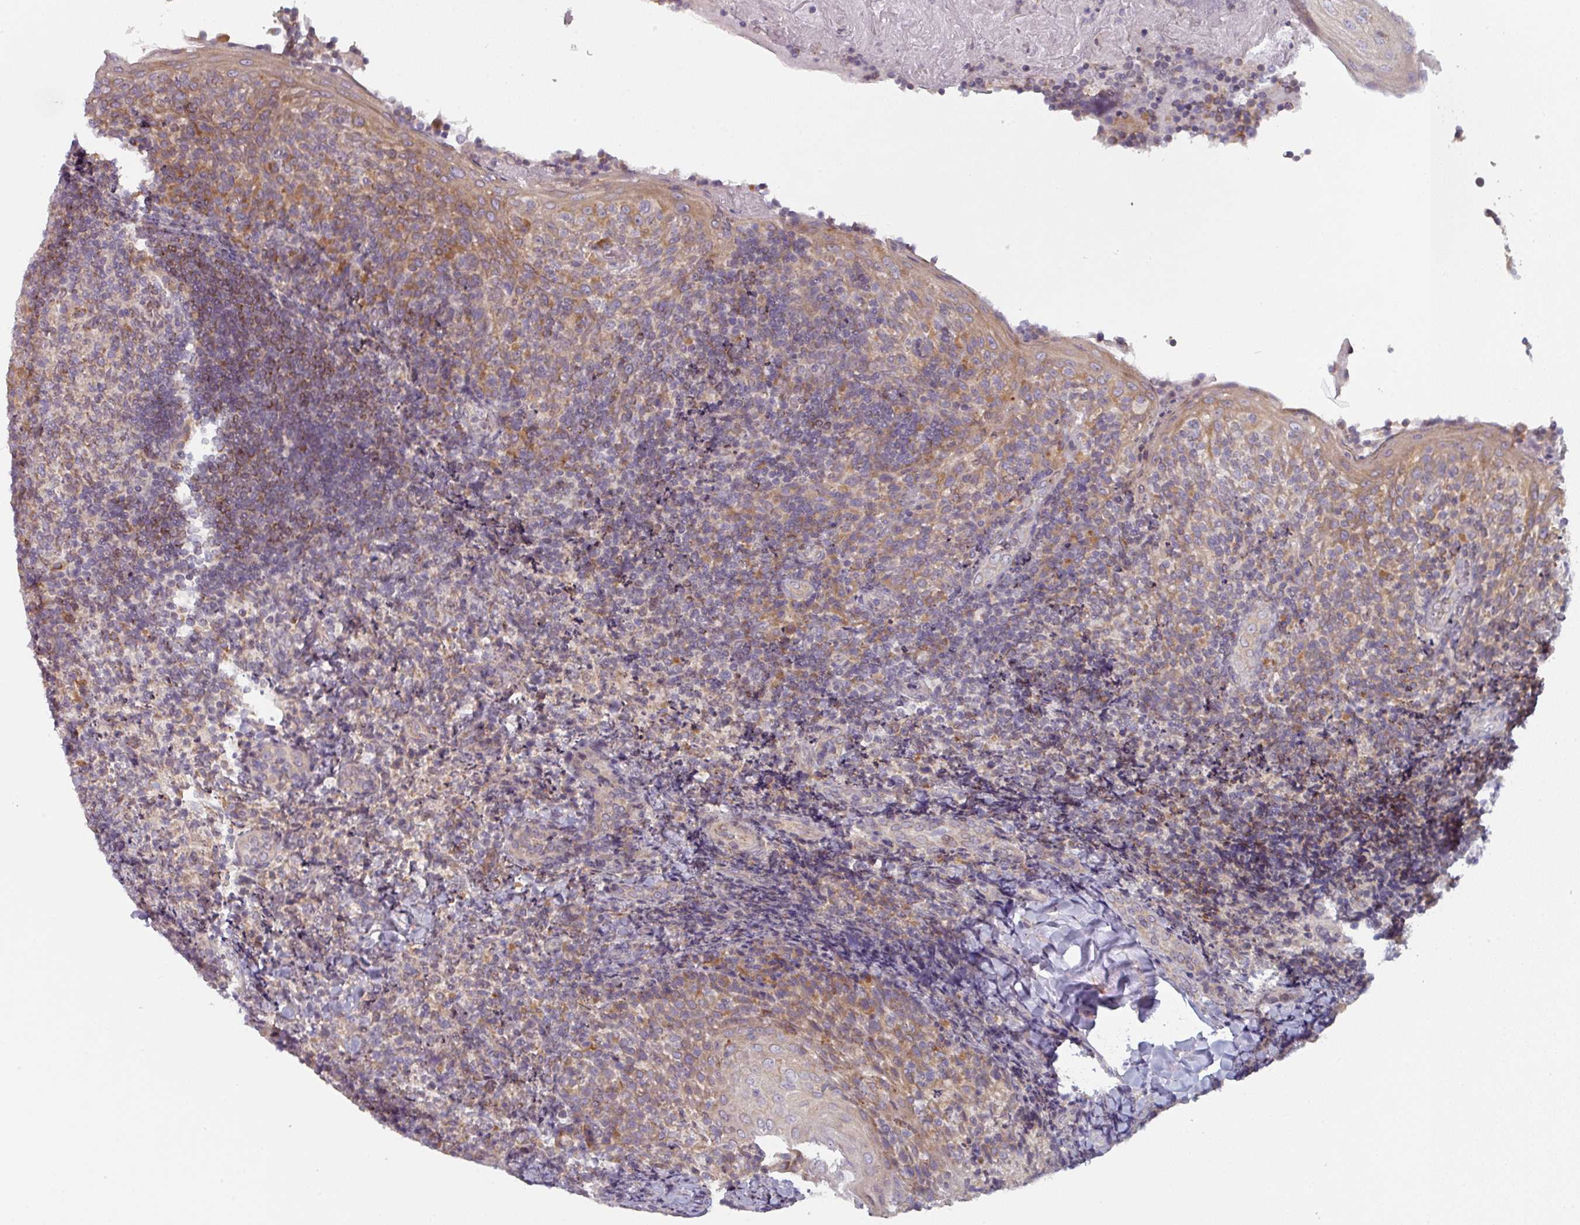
{"staining": {"intensity": "moderate", "quantity": "<25%", "location": "cytoplasmic/membranous"}, "tissue": "tonsil", "cell_type": "Germinal center cells", "image_type": "normal", "snomed": [{"axis": "morphology", "description": "Normal tissue, NOS"}, {"axis": "topography", "description": "Tonsil"}], "caption": "Immunohistochemistry (DAB (3,3'-diaminobenzidine)) staining of benign tonsil demonstrates moderate cytoplasmic/membranous protein staining in approximately <25% of germinal center cells. Immunohistochemistry stains the protein in brown and the nuclei are stained blue.", "gene": "TAPT1", "patient": {"sex": "female", "age": 10}}